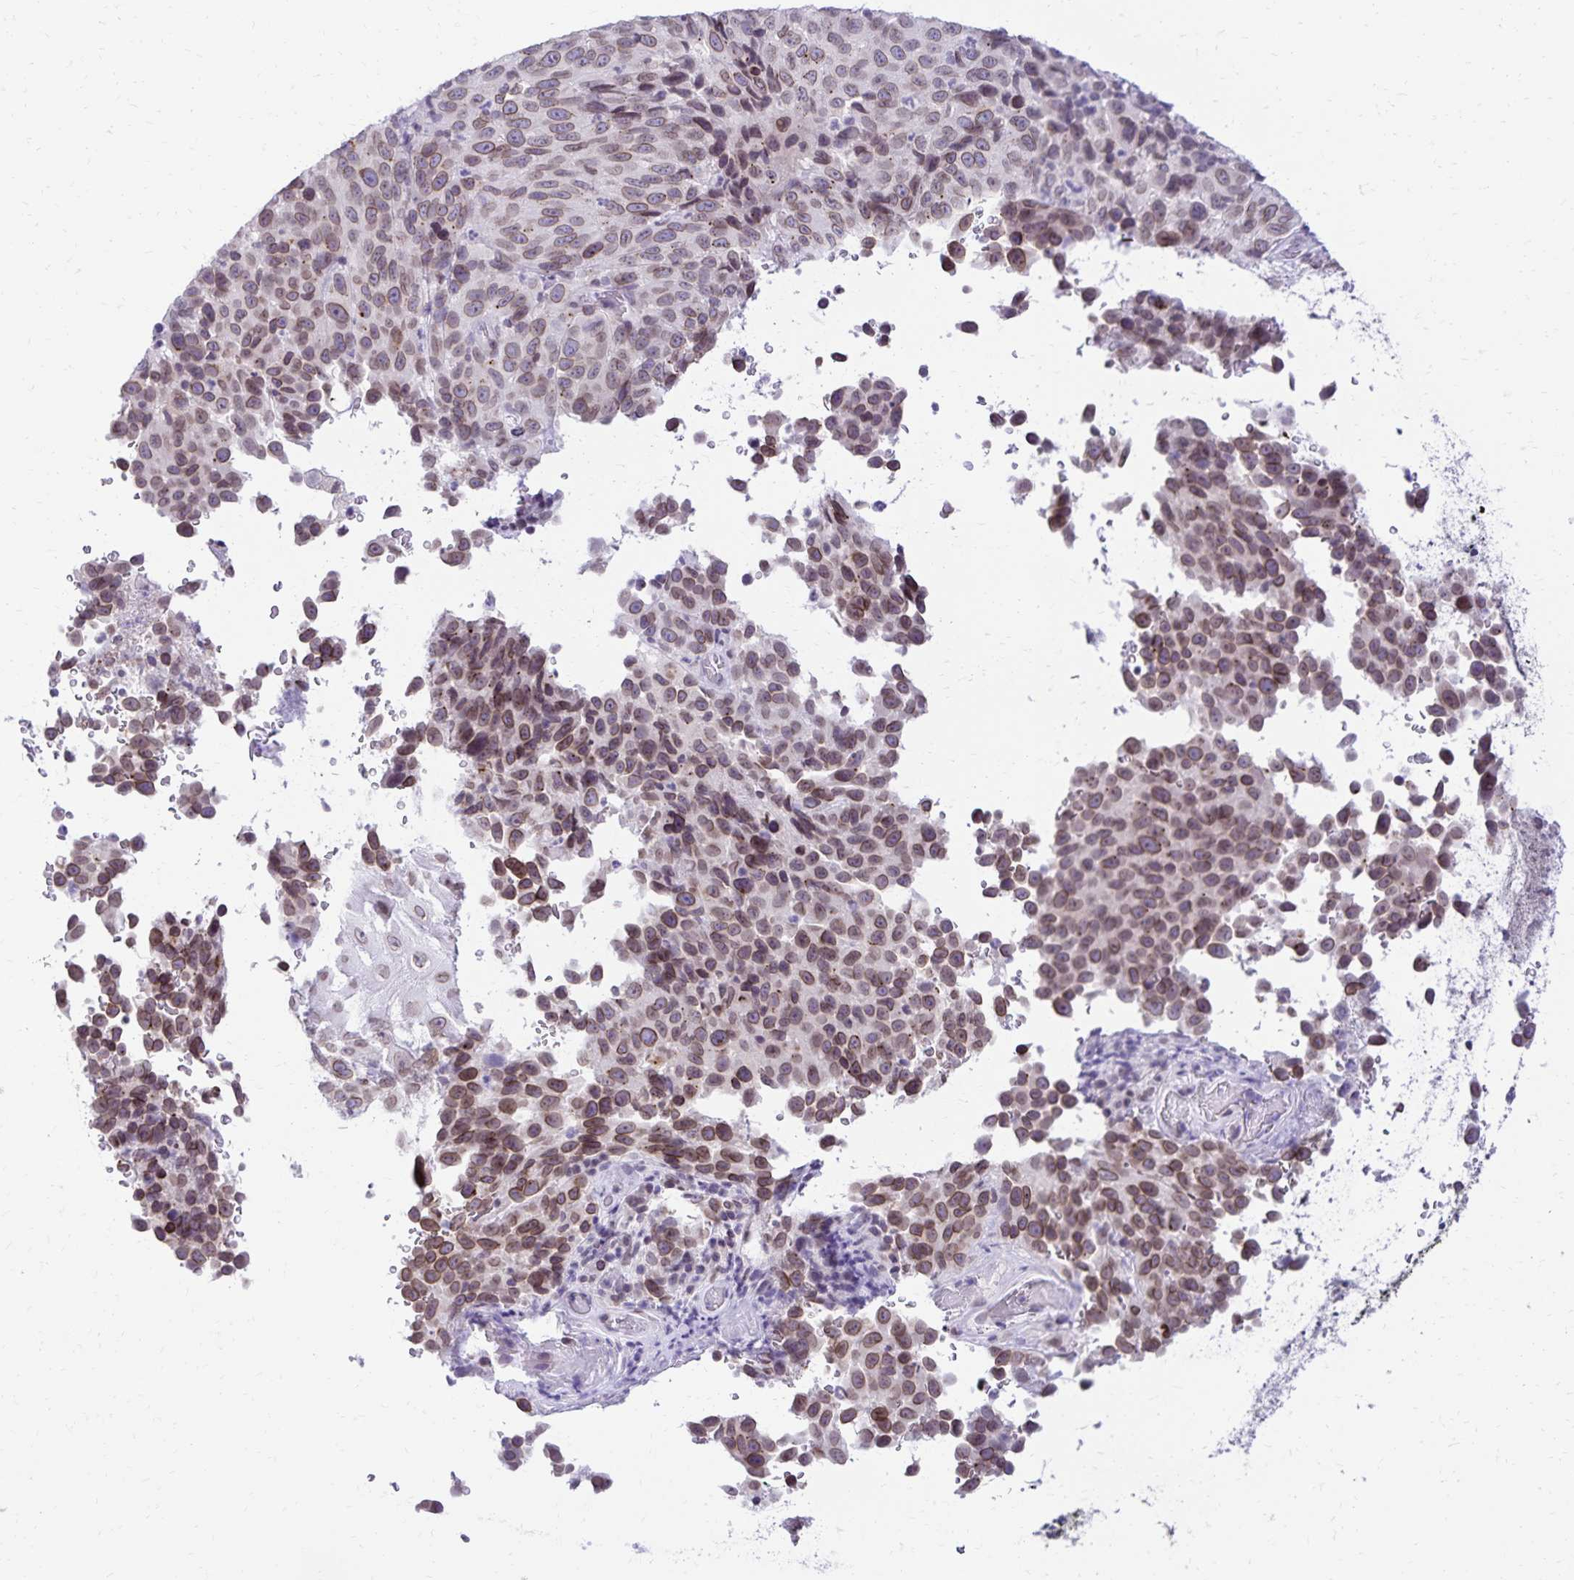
{"staining": {"intensity": "moderate", "quantity": ">75%", "location": "cytoplasmic/membranous,nuclear"}, "tissue": "melanoma", "cell_type": "Tumor cells", "image_type": "cancer", "snomed": [{"axis": "morphology", "description": "Malignant melanoma, NOS"}, {"axis": "topography", "description": "Skin"}], "caption": "A medium amount of moderate cytoplasmic/membranous and nuclear expression is appreciated in approximately >75% of tumor cells in melanoma tissue. The protein is shown in brown color, while the nuclei are stained blue.", "gene": "FAM166C", "patient": {"sex": "male", "age": 85}}